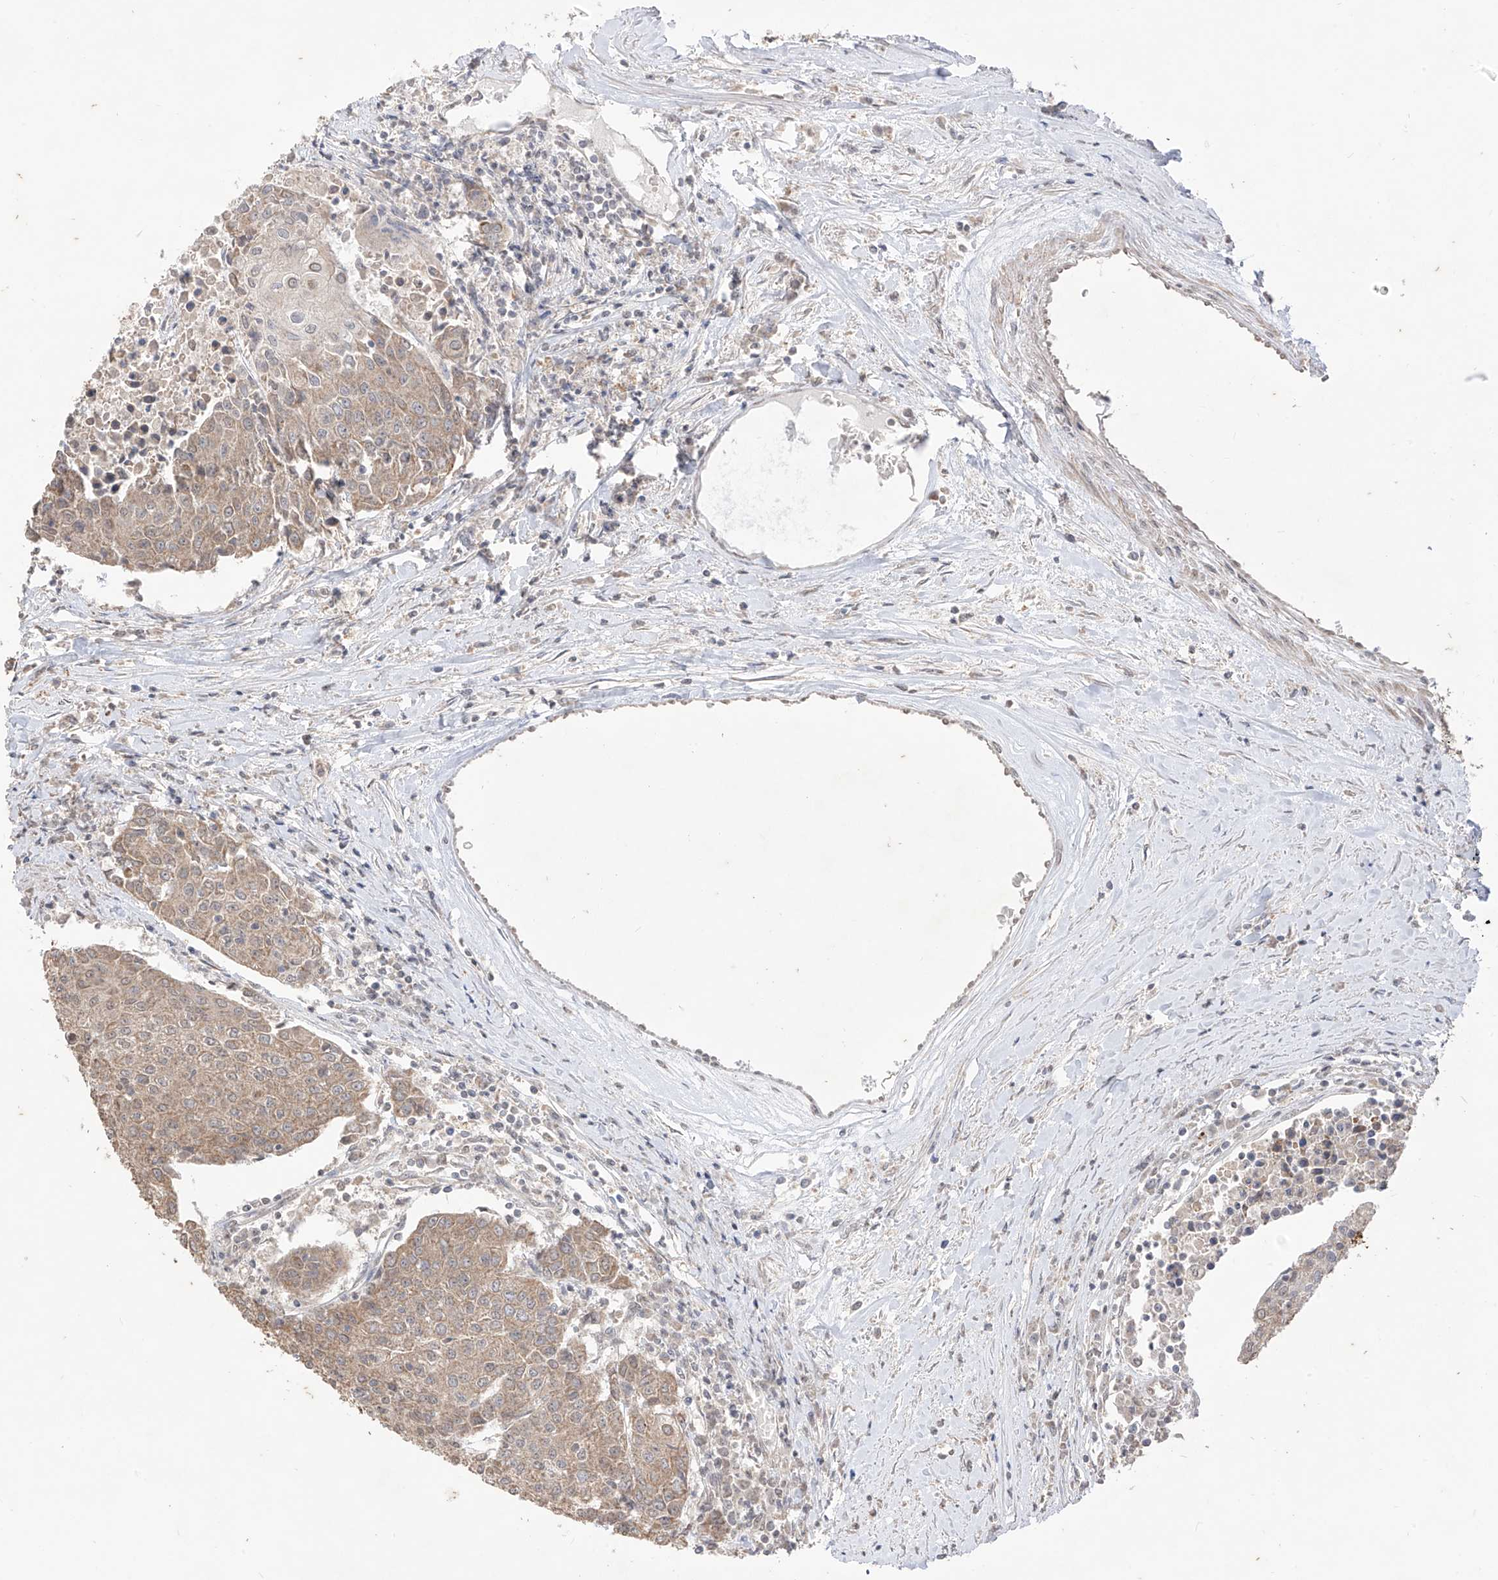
{"staining": {"intensity": "moderate", "quantity": ">75%", "location": "cytoplasmic/membranous"}, "tissue": "urothelial cancer", "cell_type": "Tumor cells", "image_type": "cancer", "snomed": [{"axis": "morphology", "description": "Urothelial carcinoma, High grade"}, {"axis": "topography", "description": "Urinary bladder"}], "caption": "Brown immunohistochemical staining in urothelial carcinoma (high-grade) displays moderate cytoplasmic/membranous positivity in approximately >75% of tumor cells.", "gene": "MTUS2", "patient": {"sex": "female", "age": 85}}